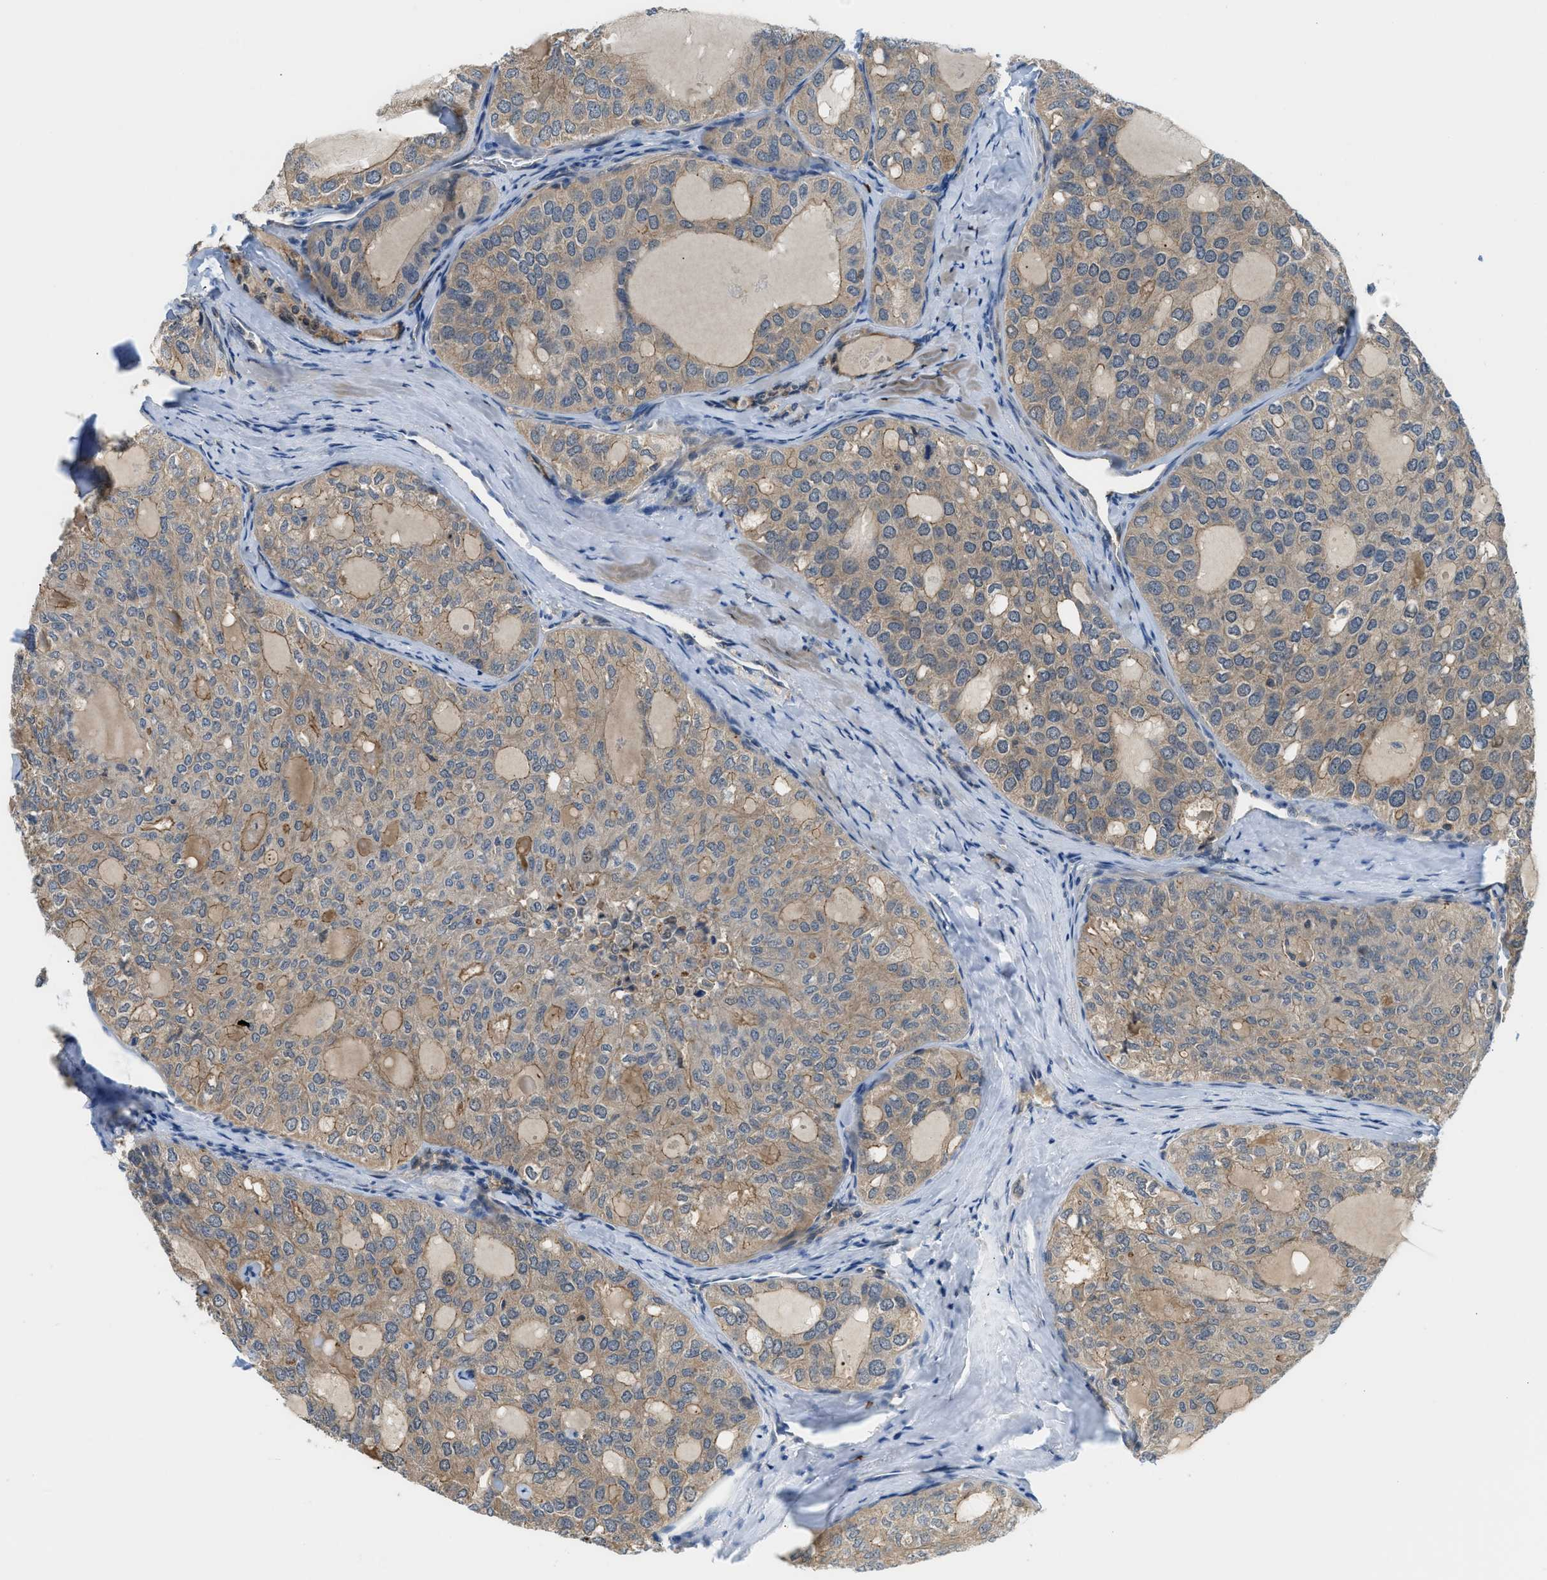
{"staining": {"intensity": "weak", "quantity": "25%-75%", "location": "cytoplasmic/membranous"}, "tissue": "thyroid cancer", "cell_type": "Tumor cells", "image_type": "cancer", "snomed": [{"axis": "morphology", "description": "Follicular adenoma carcinoma, NOS"}, {"axis": "topography", "description": "Thyroid gland"}], "caption": "IHC image of neoplastic tissue: follicular adenoma carcinoma (thyroid) stained using immunohistochemistry (IHC) reveals low levels of weak protein expression localized specifically in the cytoplasmic/membranous of tumor cells, appearing as a cytoplasmic/membranous brown color.", "gene": "CBLB", "patient": {"sex": "male", "age": 75}}